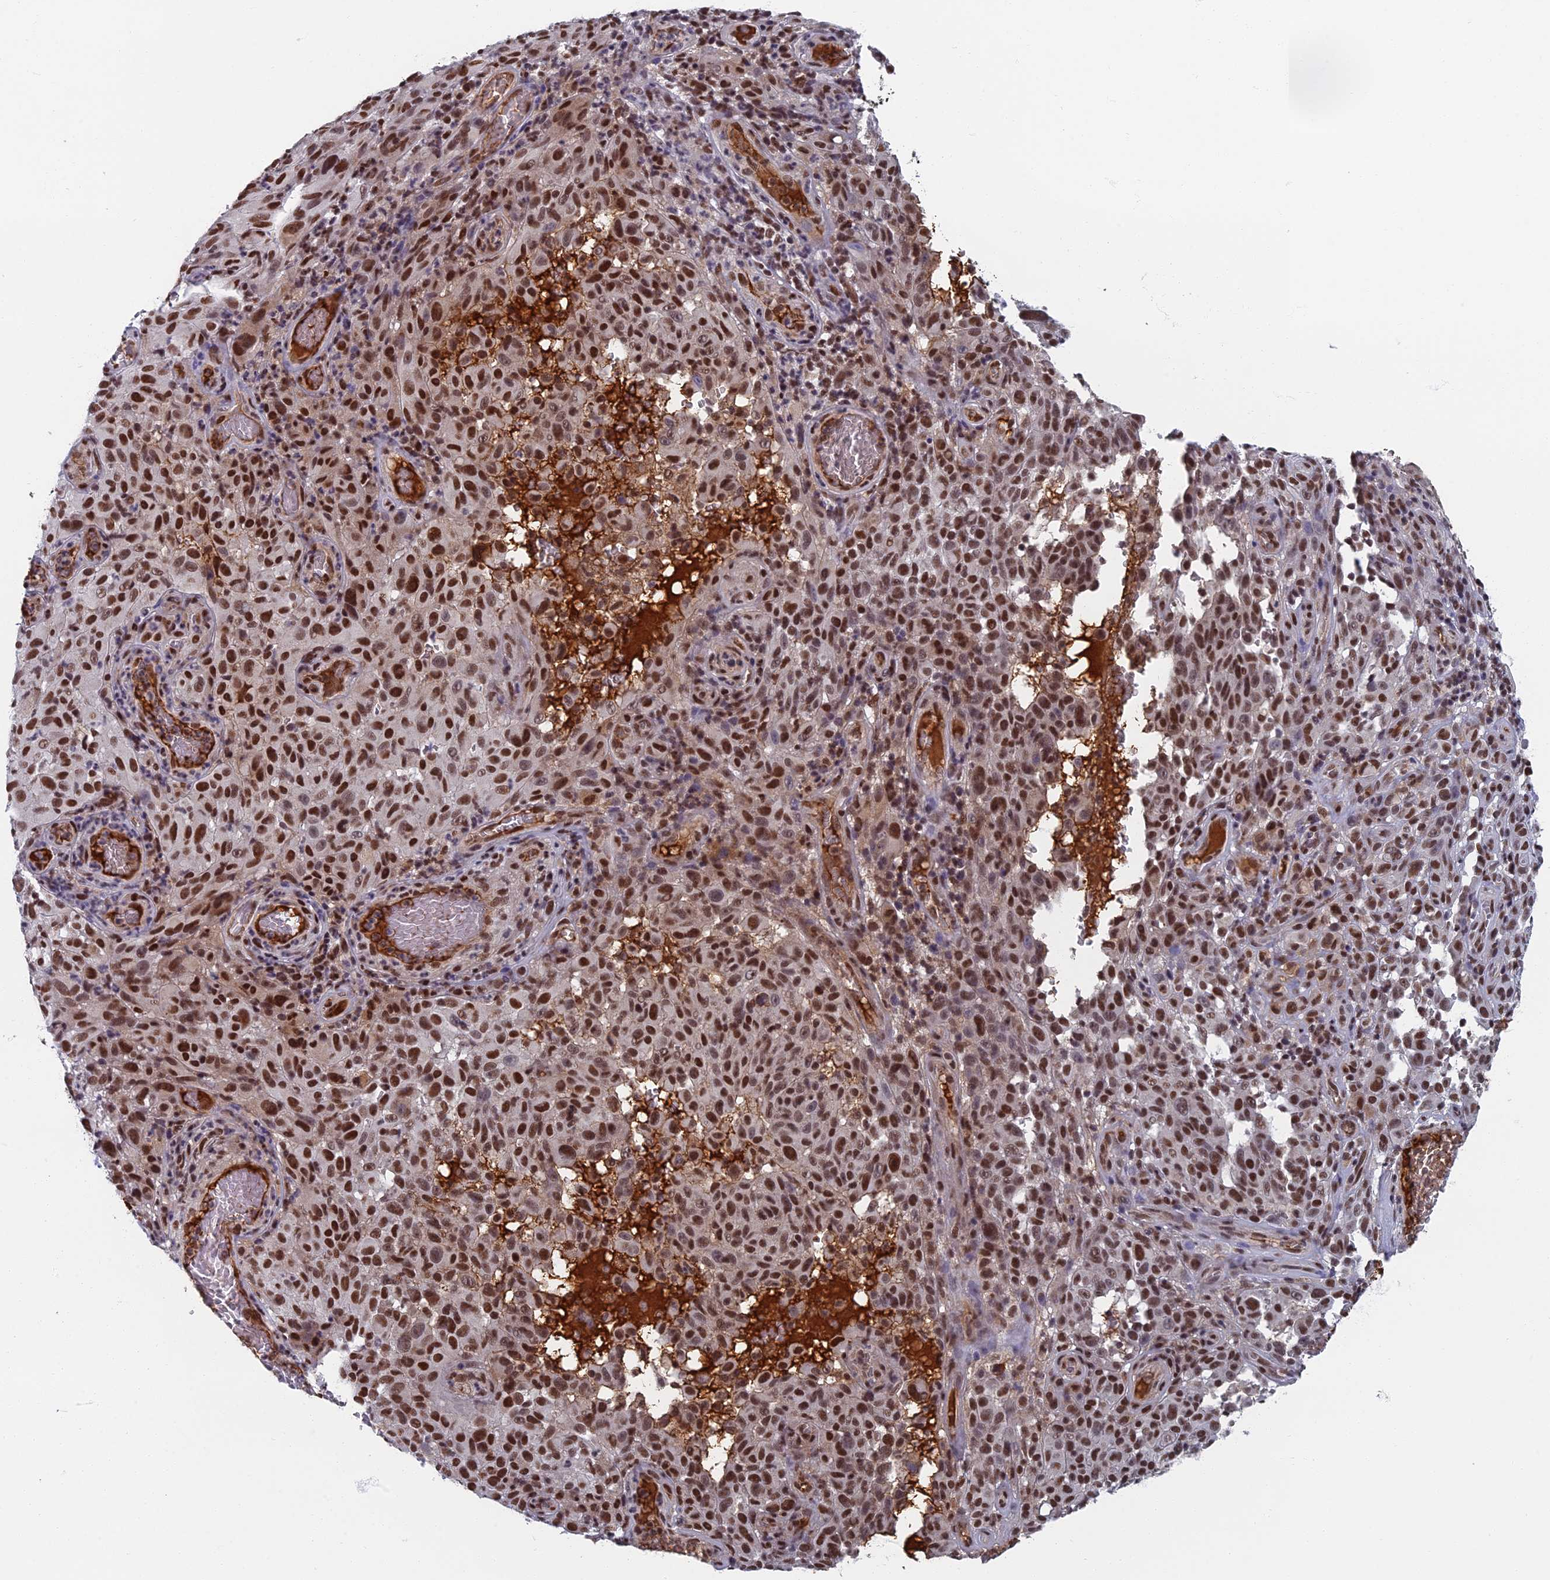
{"staining": {"intensity": "moderate", "quantity": ">75%", "location": "nuclear"}, "tissue": "melanoma", "cell_type": "Tumor cells", "image_type": "cancer", "snomed": [{"axis": "morphology", "description": "Malignant melanoma, NOS"}, {"axis": "topography", "description": "Skin"}], "caption": "Melanoma stained with a protein marker shows moderate staining in tumor cells.", "gene": "TAF13", "patient": {"sex": "female", "age": 82}}